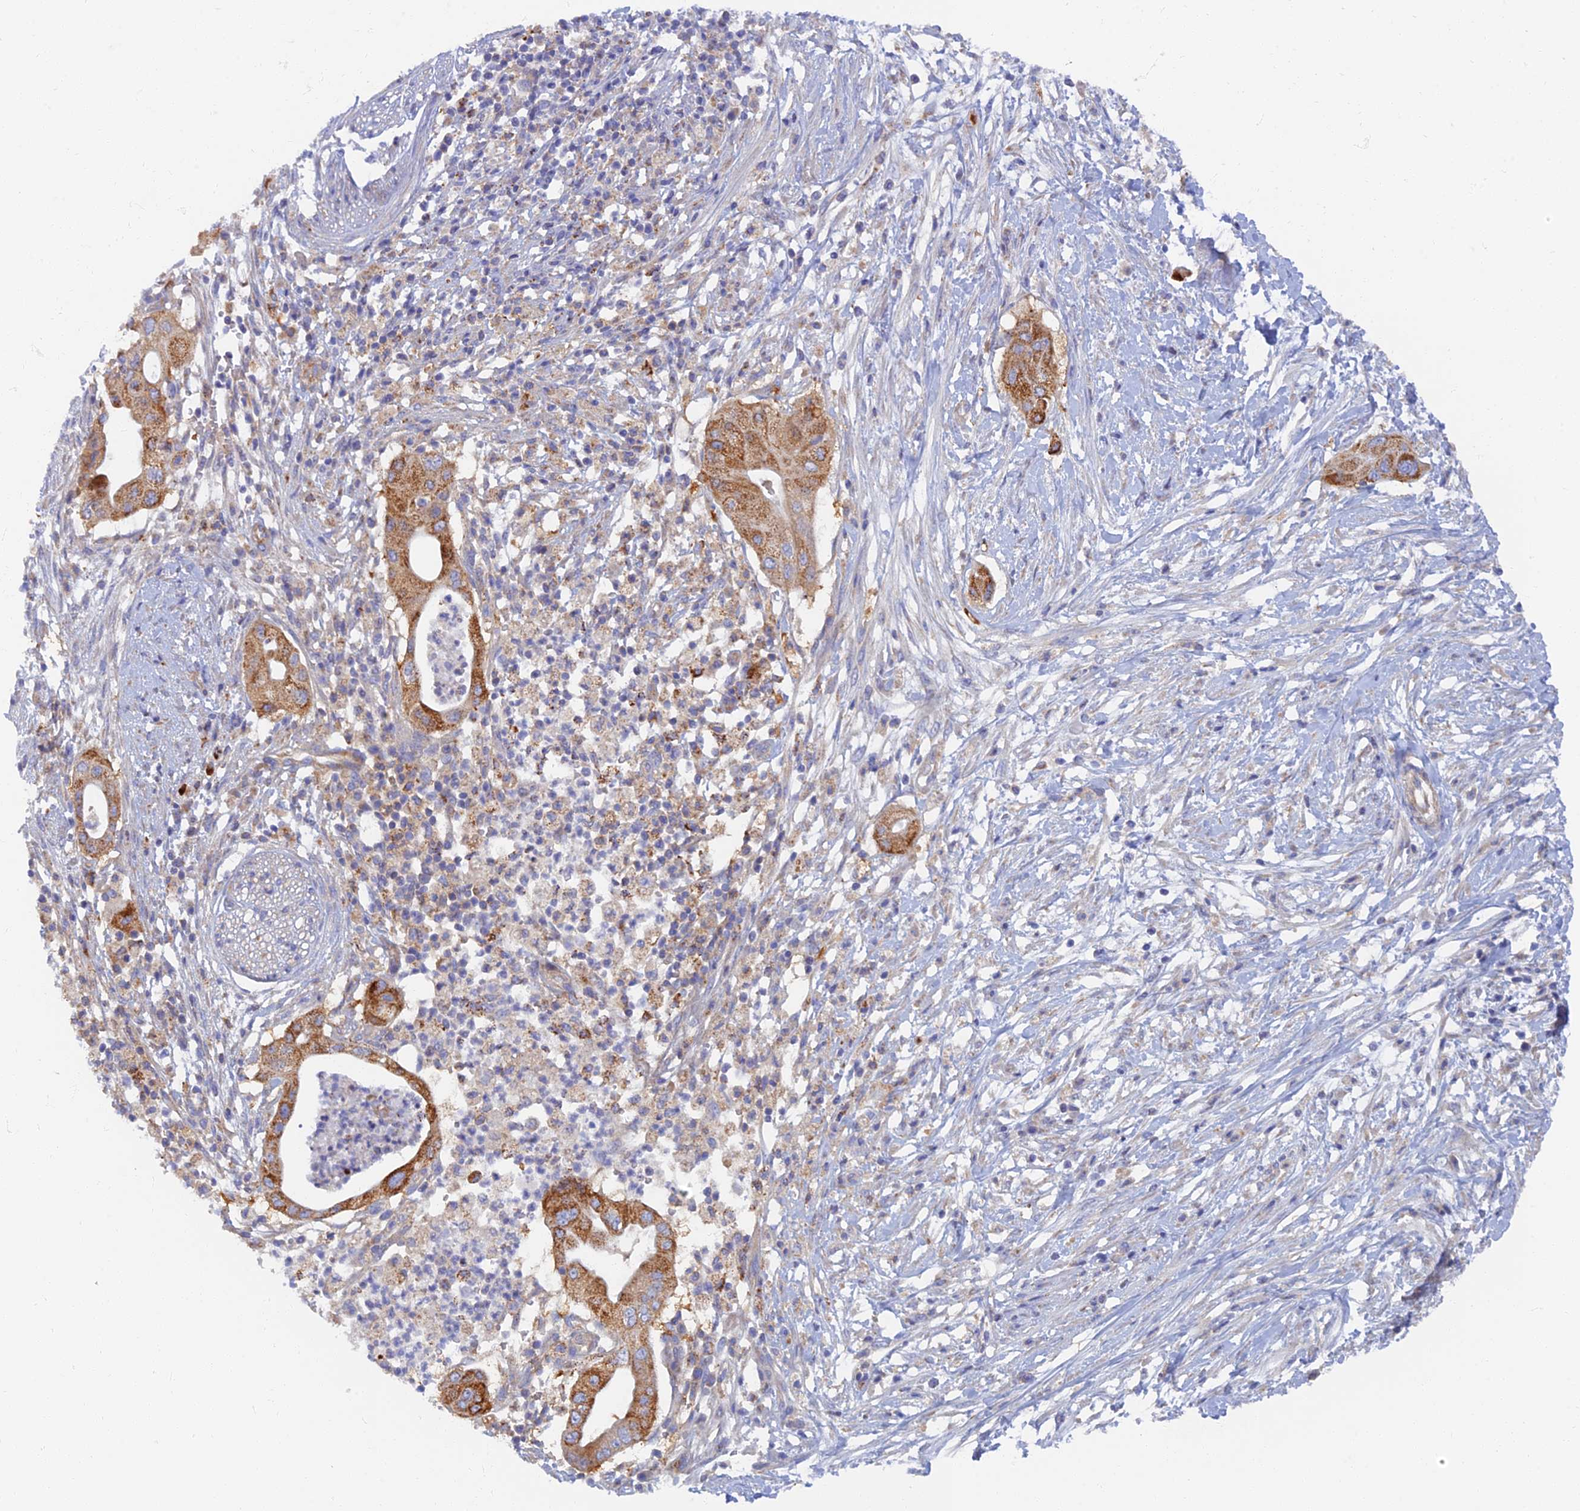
{"staining": {"intensity": "strong", "quantity": ">75%", "location": "cytoplasmic/membranous"}, "tissue": "pancreatic cancer", "cell_type": "Tumor cells", "image_type": "cancer", "snomed": [{"axis": "morphology", "description": "Adenocarcinoma, NOS"}, {"axis": "topography", "description": "Pancreas"}], "caption": "IHC image of neoplastic tissue: pancreatic adenocarcinoma stained using immunohistochemistry (IHC) reveals high levels of strong protein expression localized specifically in the cytoplasmic/membranous of tumor cells, appearing as a cytoplasmic/membranous brown color.", "gene": "TMEM44", "patient": {"sex": "male", "age": 68}}